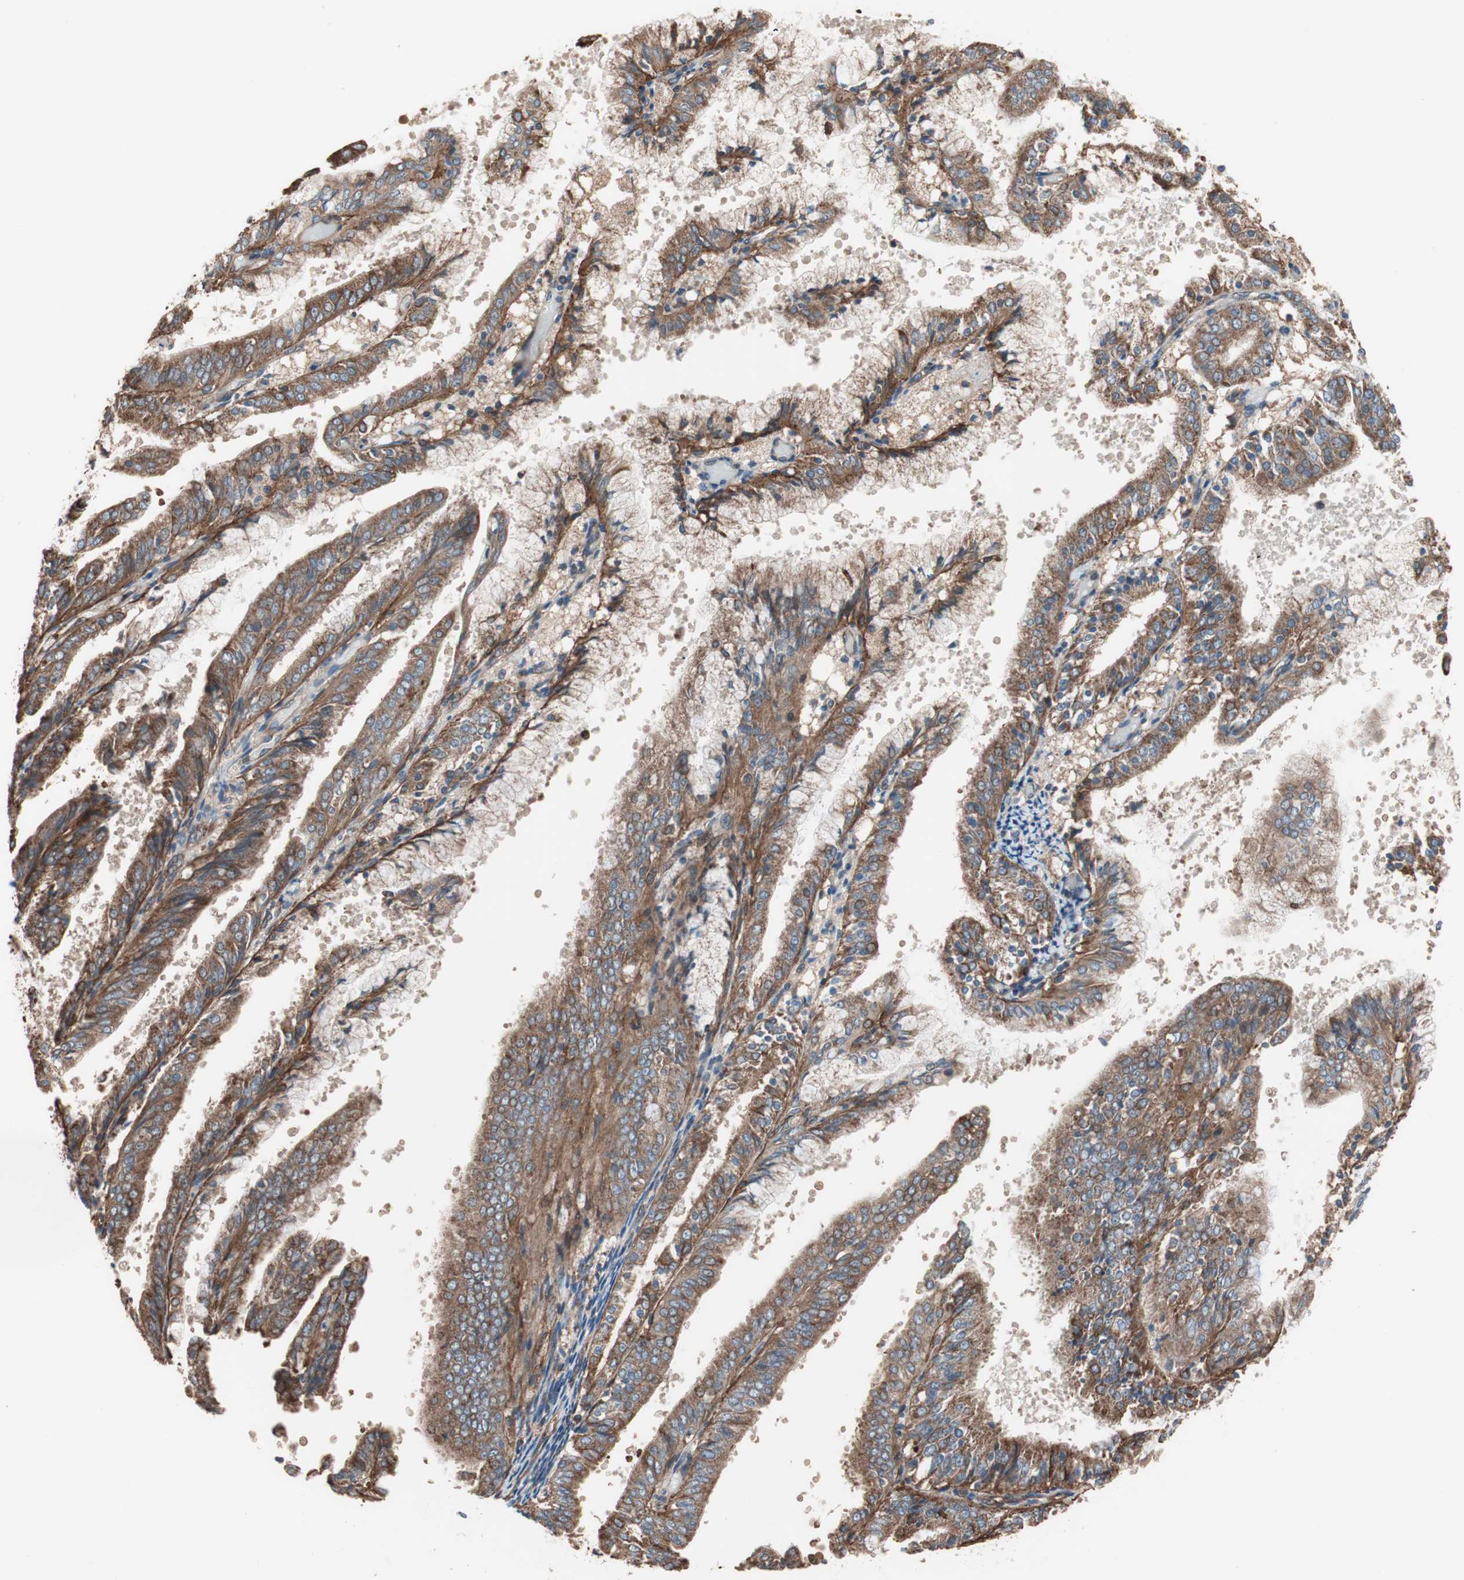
{"staining": {"intensity": "moderate", "quantity": ">75%", "location": "cytoplasmic/membranous"}, "tissue": "endometrial cancer", "cell_type": "Tumor cells", "image_type": "cancer", "snomed": [{"axis": "morphology", "description": "Adenocarcinoma, NOS"}, {"axis": "topography", "description": "Endometrium"}], "caption": "Immunohistochemical staining of endometrial cancer (adenocarcinoma) displays medium levels of moderate cytoplasmic/membranous expression in about >75% of tumor cells. (DAB = brown stain, brightfield microscopy at high magnification).", "gene": "GPSM2", "patient": {"sex": "female", "age": 63}}